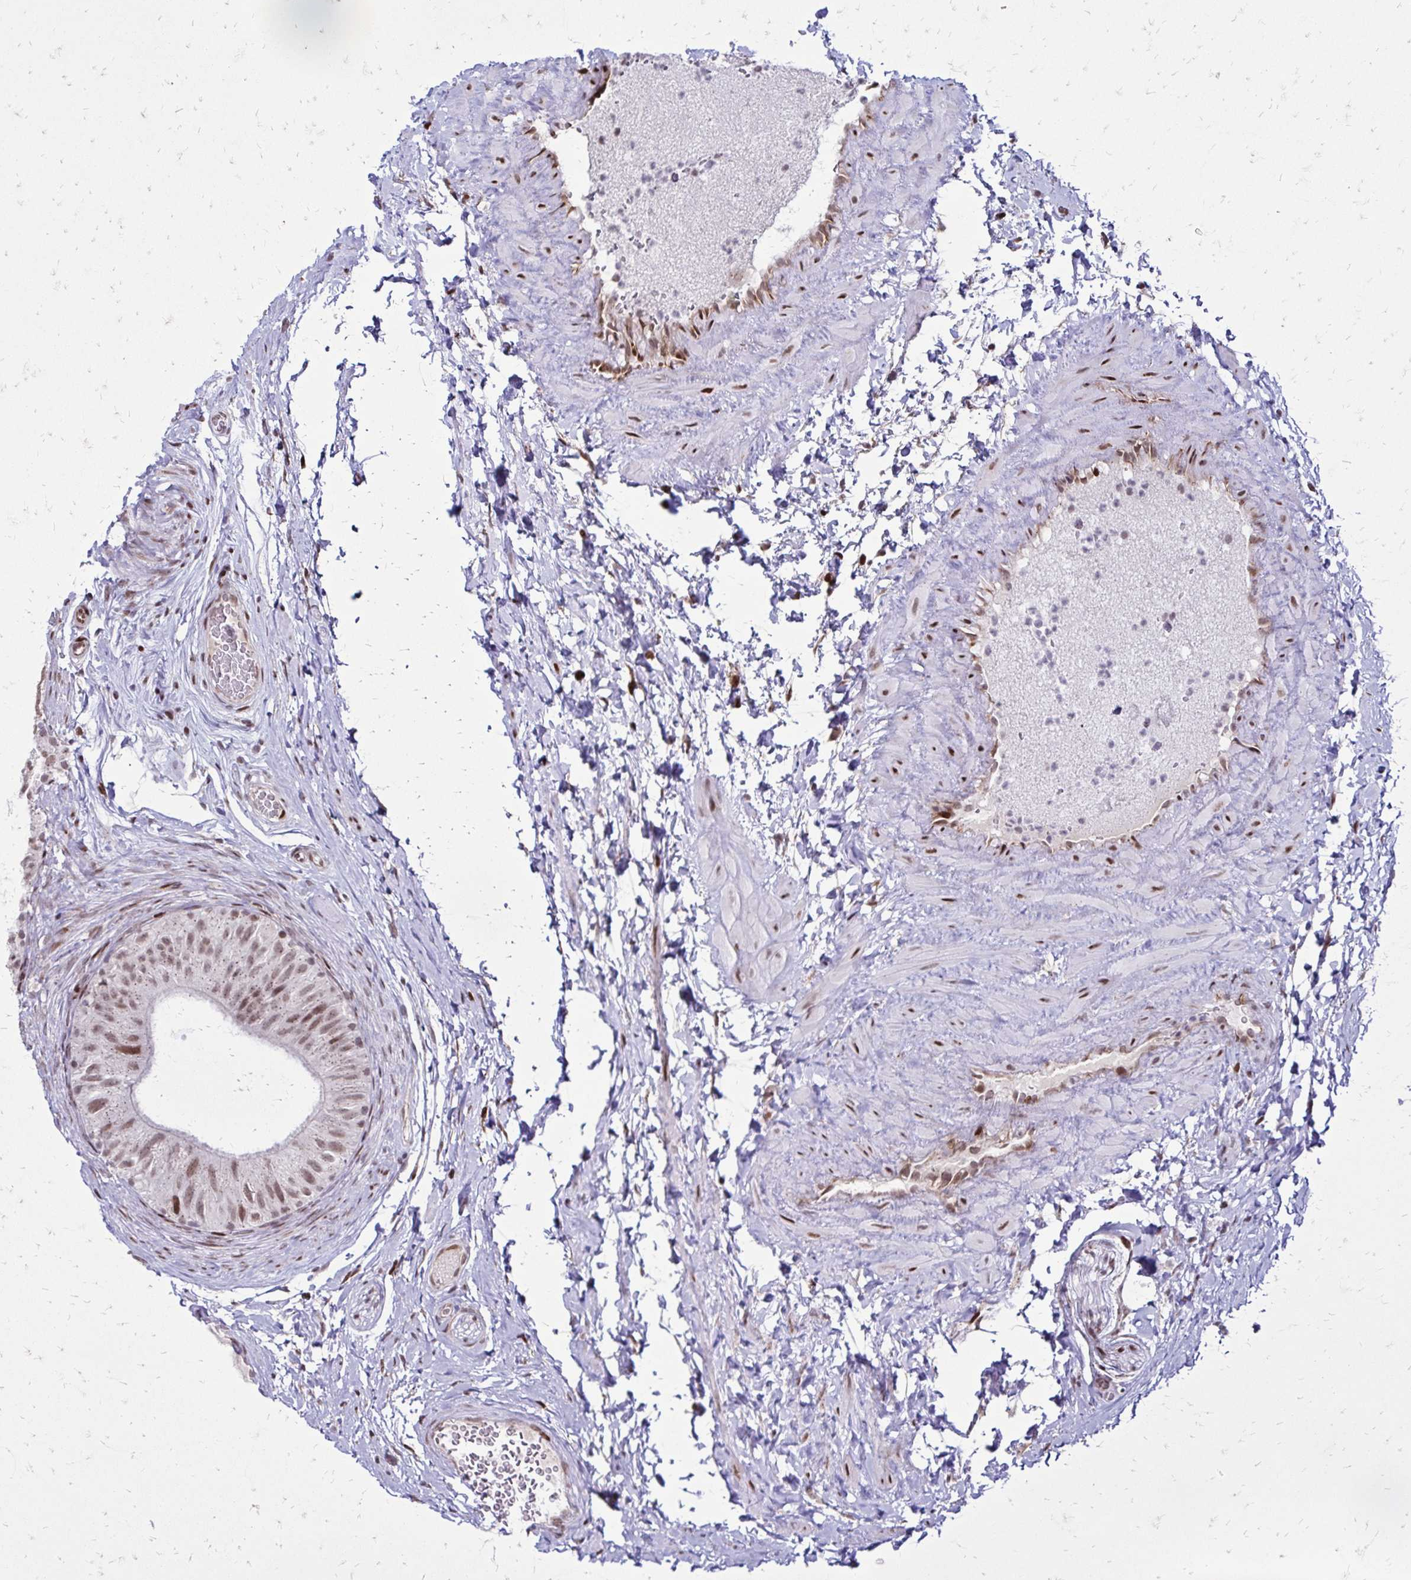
{"staining": {"intensity": "weak", "quantity": ">75%", "location": "cytoplasmic/membranous,nuclear"}, "tissue": "epididymis", "cell_type": "Glandular cells", "image_type": "normal", "snomed": [{"axis": "morphology", "description": "Normal tissue, NOS"}, {"axis": "topography", "description": "Epididymis, spermatic cord, NOS"}, {"axis": "topography", "description": "Epididymis"}], "caption": "Epididymis stained for a protein (brown) exhibits weak cytoplasmic/membranous,nuclear positive staining in approximately >75% of glandular cells.", "gene": "TOB1", "patient": {"sex": "male", "age": 31}}